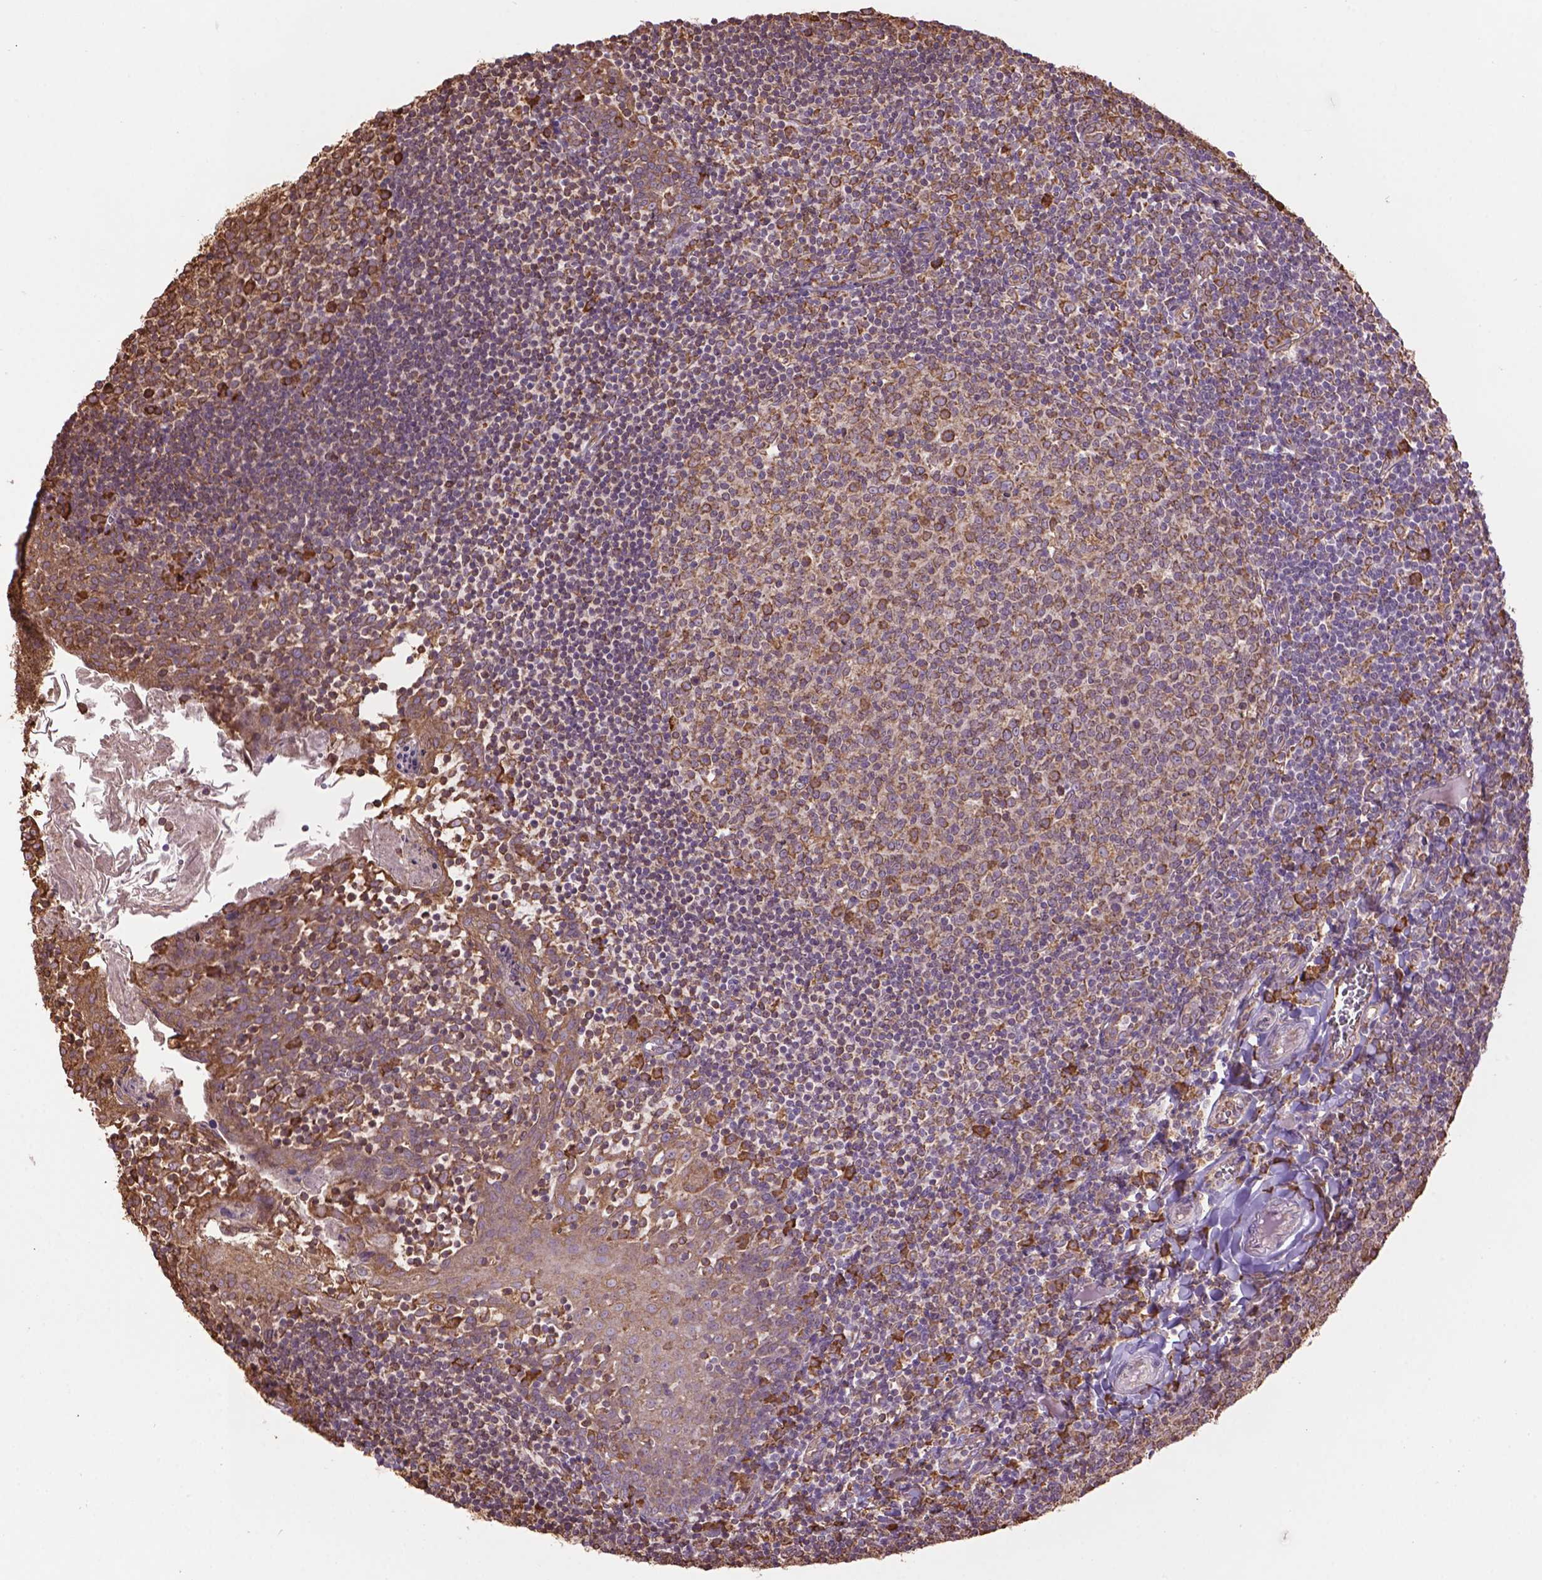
{"staining": {"intensity": "moderate", "quantity": ">75%", "location": "cytoplasmic/membranous"}, "tissue": "lymph node", "cell_type": "Germinal center cells", "image_type": "normal", "snomed": [{"axis": "morphology", "description": "Normal tissue, NOS"}, {"axis": "topography", "description": "Lymph node"}], "caption": "Moderate cytoplasmic/membranous protein expression is identified in about >75% of germinal center cells in lymph node.", "gene": "PPP2R5E", "patient": {"sex": "female", "age": 21}}